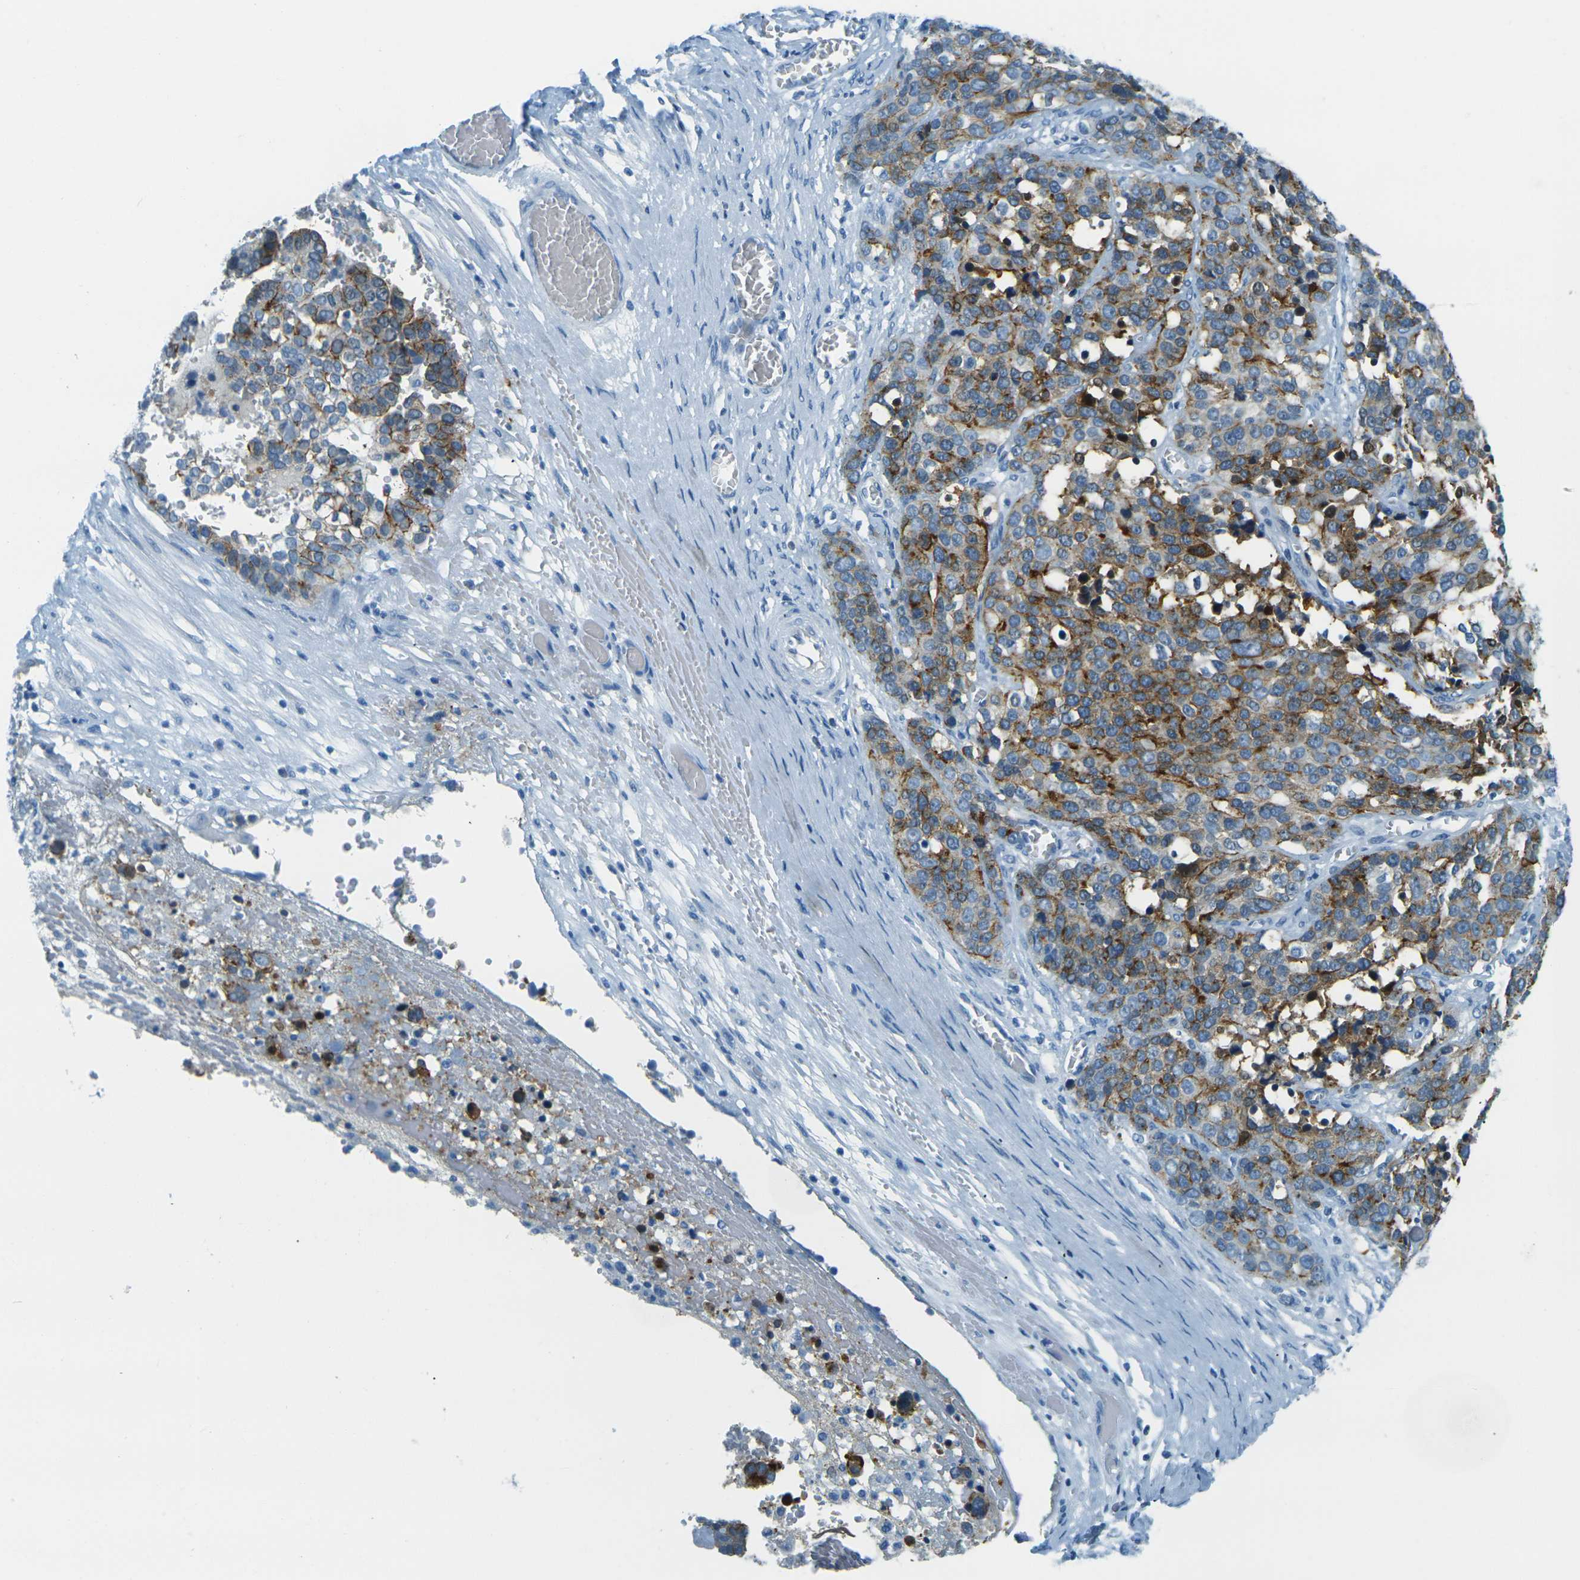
{"staining": {"intensity": "moderate", "quantity": ">75%", "location": "cytoplasmic/membranous"}, "tissue": "ovarian cancer", "cell_type": "Tumor cells", "image_type": "cancer", "snomed": [{"axis": "morphology", "description": "Cystadenocarcinoma, serous, NOS"}, {"axis": "topography", "description": "Ovary"}], "caption": "Immunohistochemical staining of human ovarian cancer demonstrates medium levels of moderate cytoplasmic/membranous protein staining in about >75% of tumor cells. (DAB (3,3'-diaminobenzidine) = brown stain, brightfield microscopy at high magnification).", "gene": "OCLN", "patient": {"sex": "female", "age": 44}}